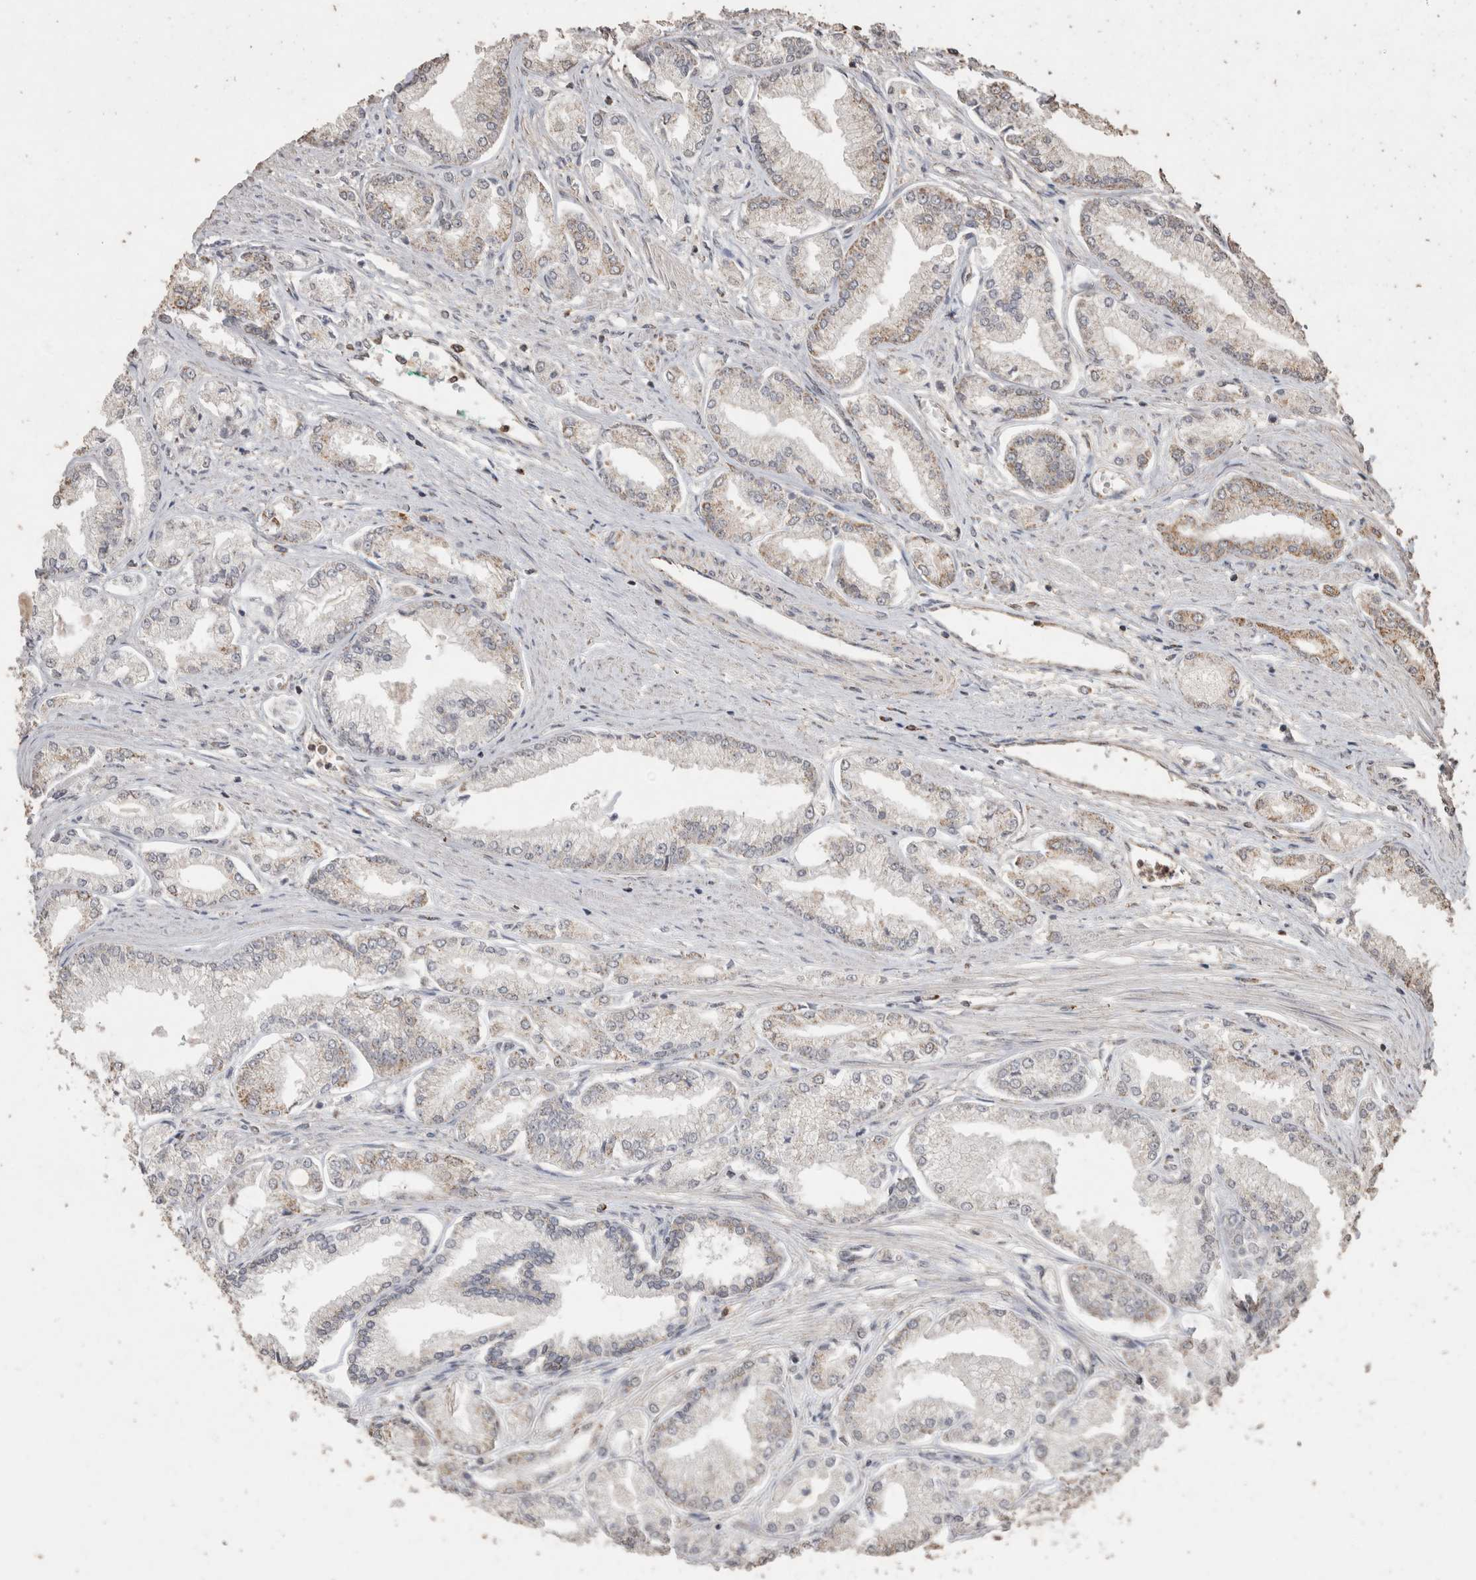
{"staining": {"intensity": "weak", "quantity": "<25%", "location": "cytoplasmic/membranous"}, "tissue": "prostate cancer", "cell_type": "Tumor cells", "image_type": "cancer", "snomed": [{"axis": "morphology", "description": "Adenocarcinoma, Low grade"}, {"axis": "topography", "description": "Prostate"}], "caption": "An immunohistochemistry histopathology image of prostate cancer (low-grade adenocarcinoma) is shown. There is no staining in tumor cells of prostate cancer (low-grade adenocarcinoma).", "gene": "ACADM", "patient": {"sex": "male", "age": 52}}